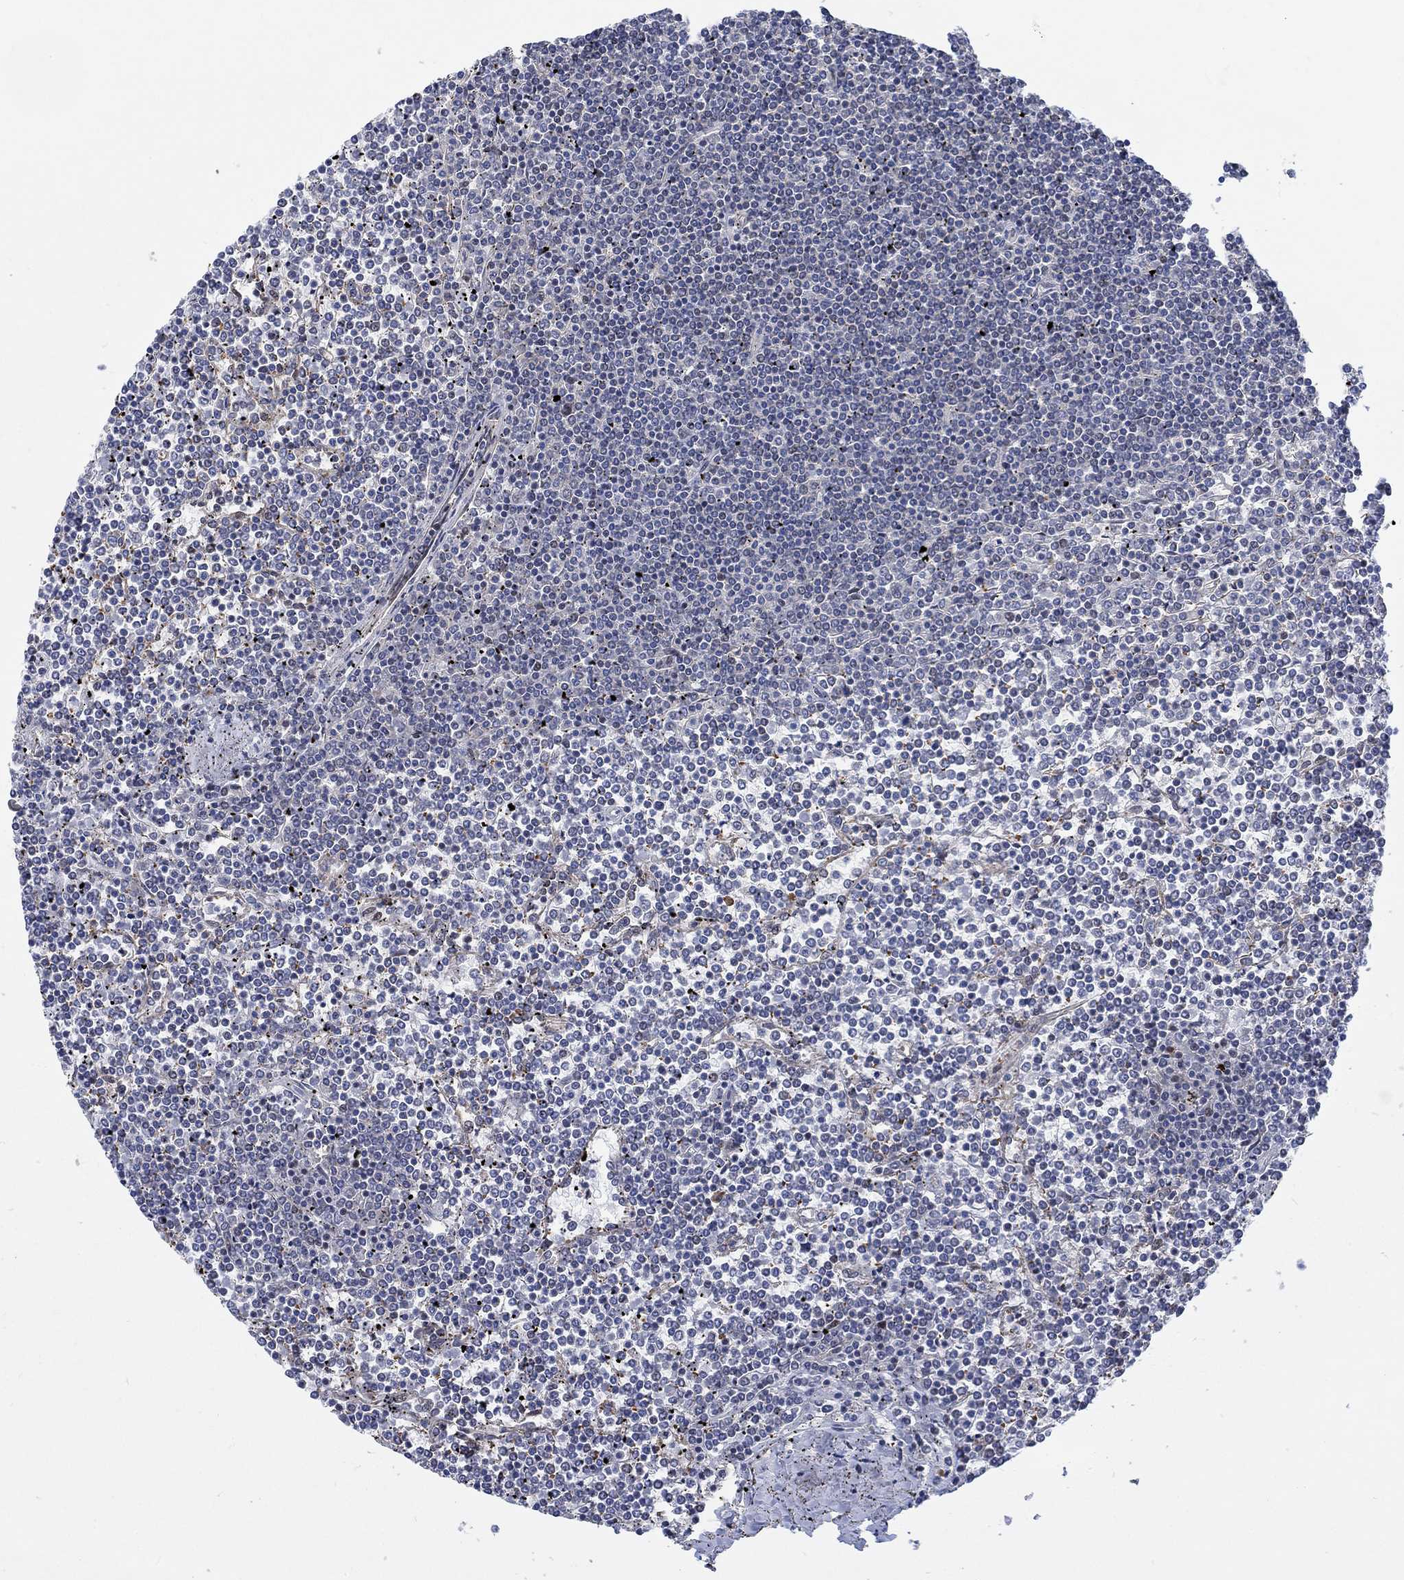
{"staining": {"intensity": "negative", "quantity": "none", "location": "none"}, "tissue": "lymphoma", "cell_type": "Tumor cells", "image_type": "cancer", "snomed": [{"axis": "morphology", "description": "Malignant lymphoma, non-Hodgkin's type, Low grade"}, {"axis": "topography", "description": "Spleen"}], "caption": "The IHC histopathology image has no significant positivity in tumor cells of low-grade malignant lymphoma, non-Hodgkin's type tissue.", "gene": "KCNH8", "patient": {"sex": "female", "age": 19}}